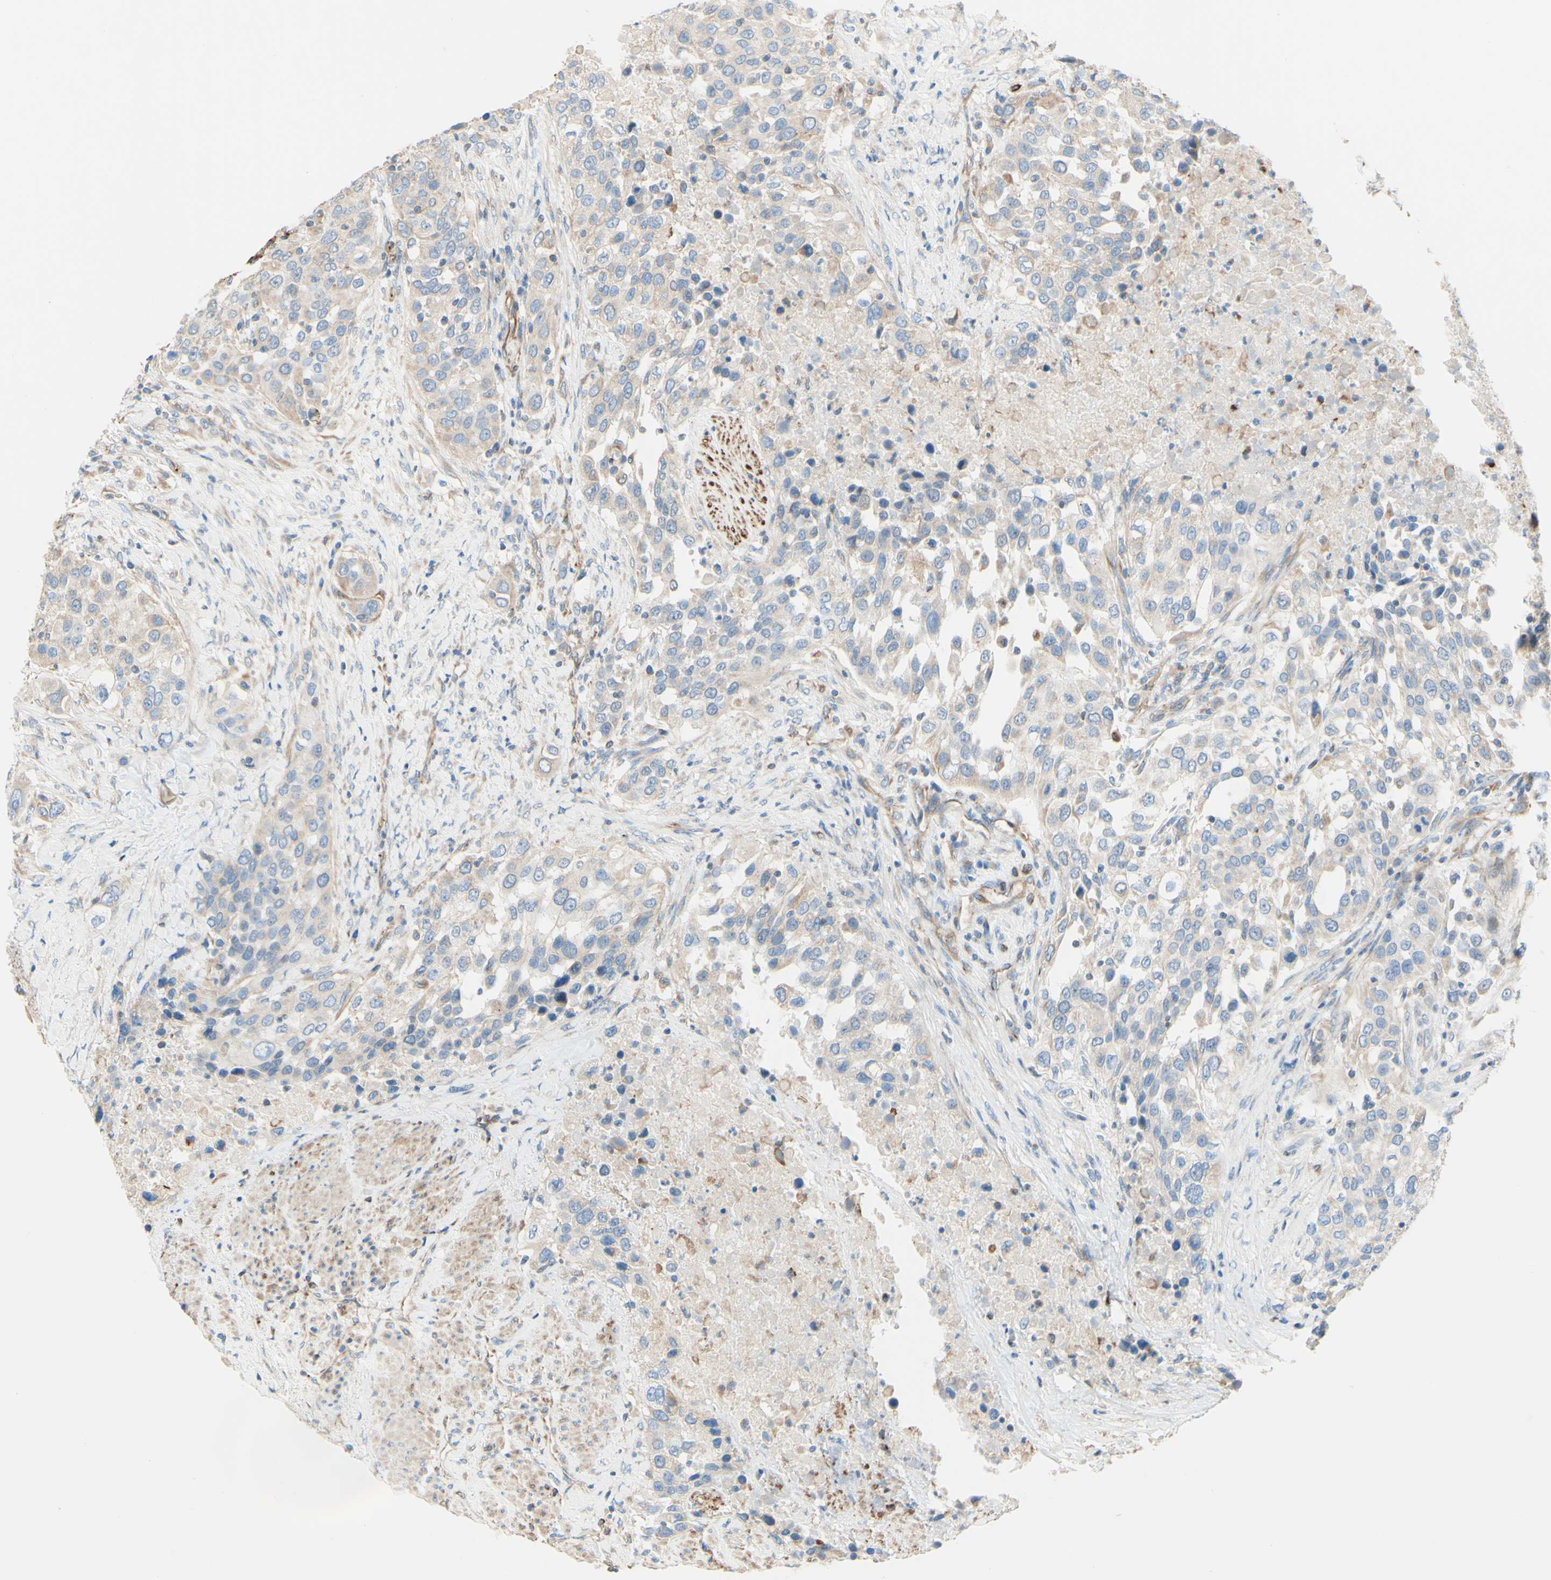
{"staining": {"intensity": "weak", "quantity": ">75%", "location": "cytoplasmic/membranous"}, "tissue": "urothelial cancer", "cell_type": "Tumor cells", "image_type": "cancer", "snomed": [{"axis": "morphology", "description": "Urothelial carcinoma, High grade"}, {"axis": "topography", "description": "Urinary bladder"}], "caption": "IHC (DAB (3,3'-diaminobenzidine)) staining of high-grade urothelial carcinoma shows weak cytoplasmic/membranous protein positivity in approximately >75% of tumor cells.", "gene": "ENDOD1", "patient": {"sex": "female", "age": 80}}